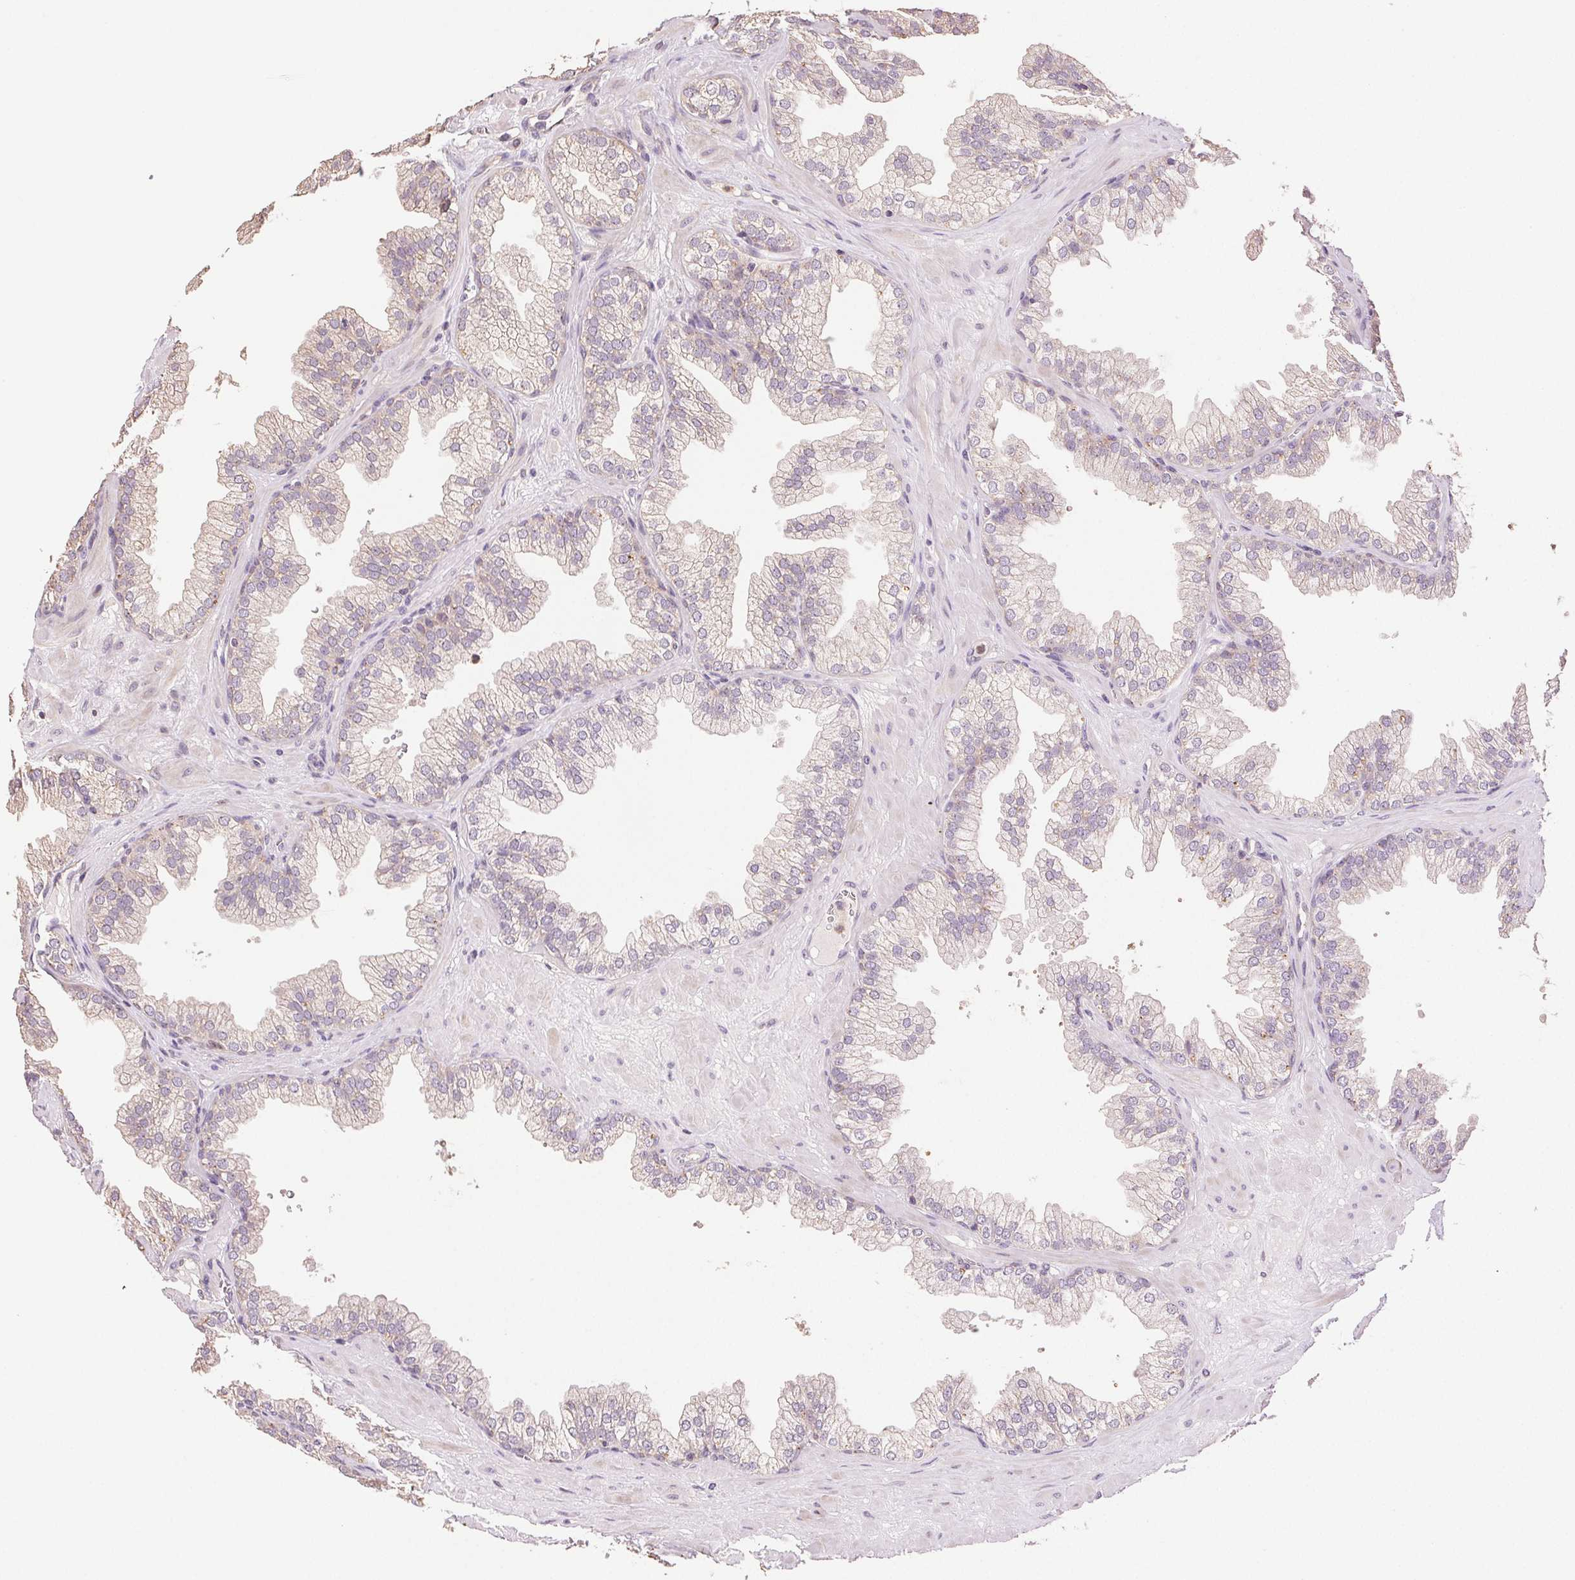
{"staining": {"intensity": "weak", "quantity": "<25%", "location": "cytoplasmic/membranous"}, "tissue": "prostate", "cell_type": "Glandular cells", "image_type": "normal", "snomed": [{"axis": "morphology", "description": "Normal tissue, NOS"}, {"axis": "topography", "description": "Prostate"}], "caption": "Glandular cells show no significant protein expression in benign prostate. (Stains: DAB (3,3'-diaminobenzidine) immunohistochemistry with hematoxylin counter stain, Microscopy: brightfield microscopy at high magnification).", "gene": "TMEM253", "patient": {"sex": "male", "age": 37}}